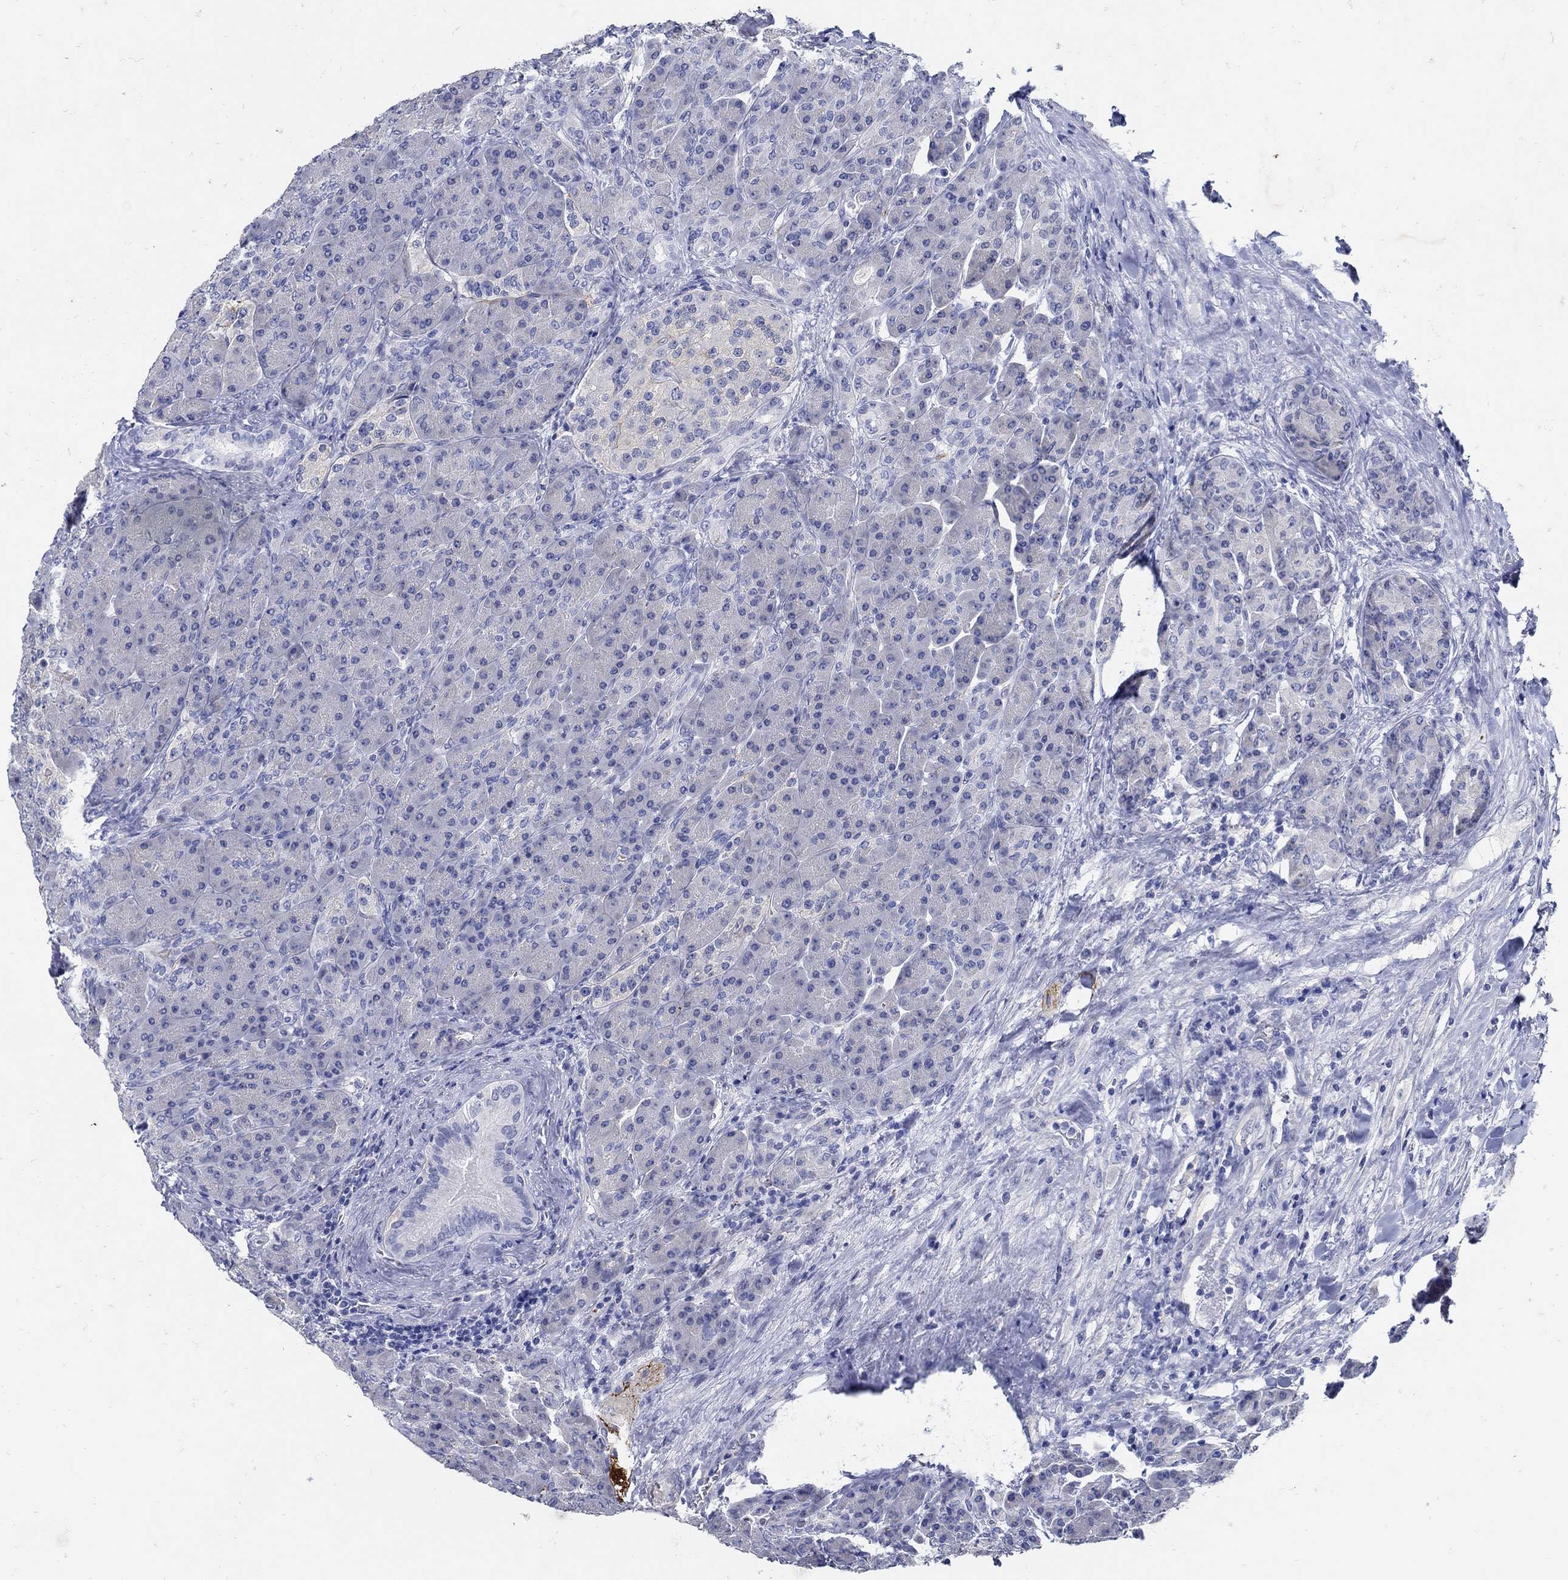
{"staining": {"intensity": "negative", "quantity": "none", "location": "none"}, "tissue": "pancreas", "cell_type": "Exocrine glandular cells", "image_type": "normal", "snomed": [{"axis": "morphology", "description": "Normal tissue, NOS"}, {"axis": "topography", "description": "Pancreas"}], "caption": "The micrograph reveals no staining of exocrine glandular cells in normal pancreas.", "gene": "NOS1", "patient": {"sex": "male", "age": 70}}